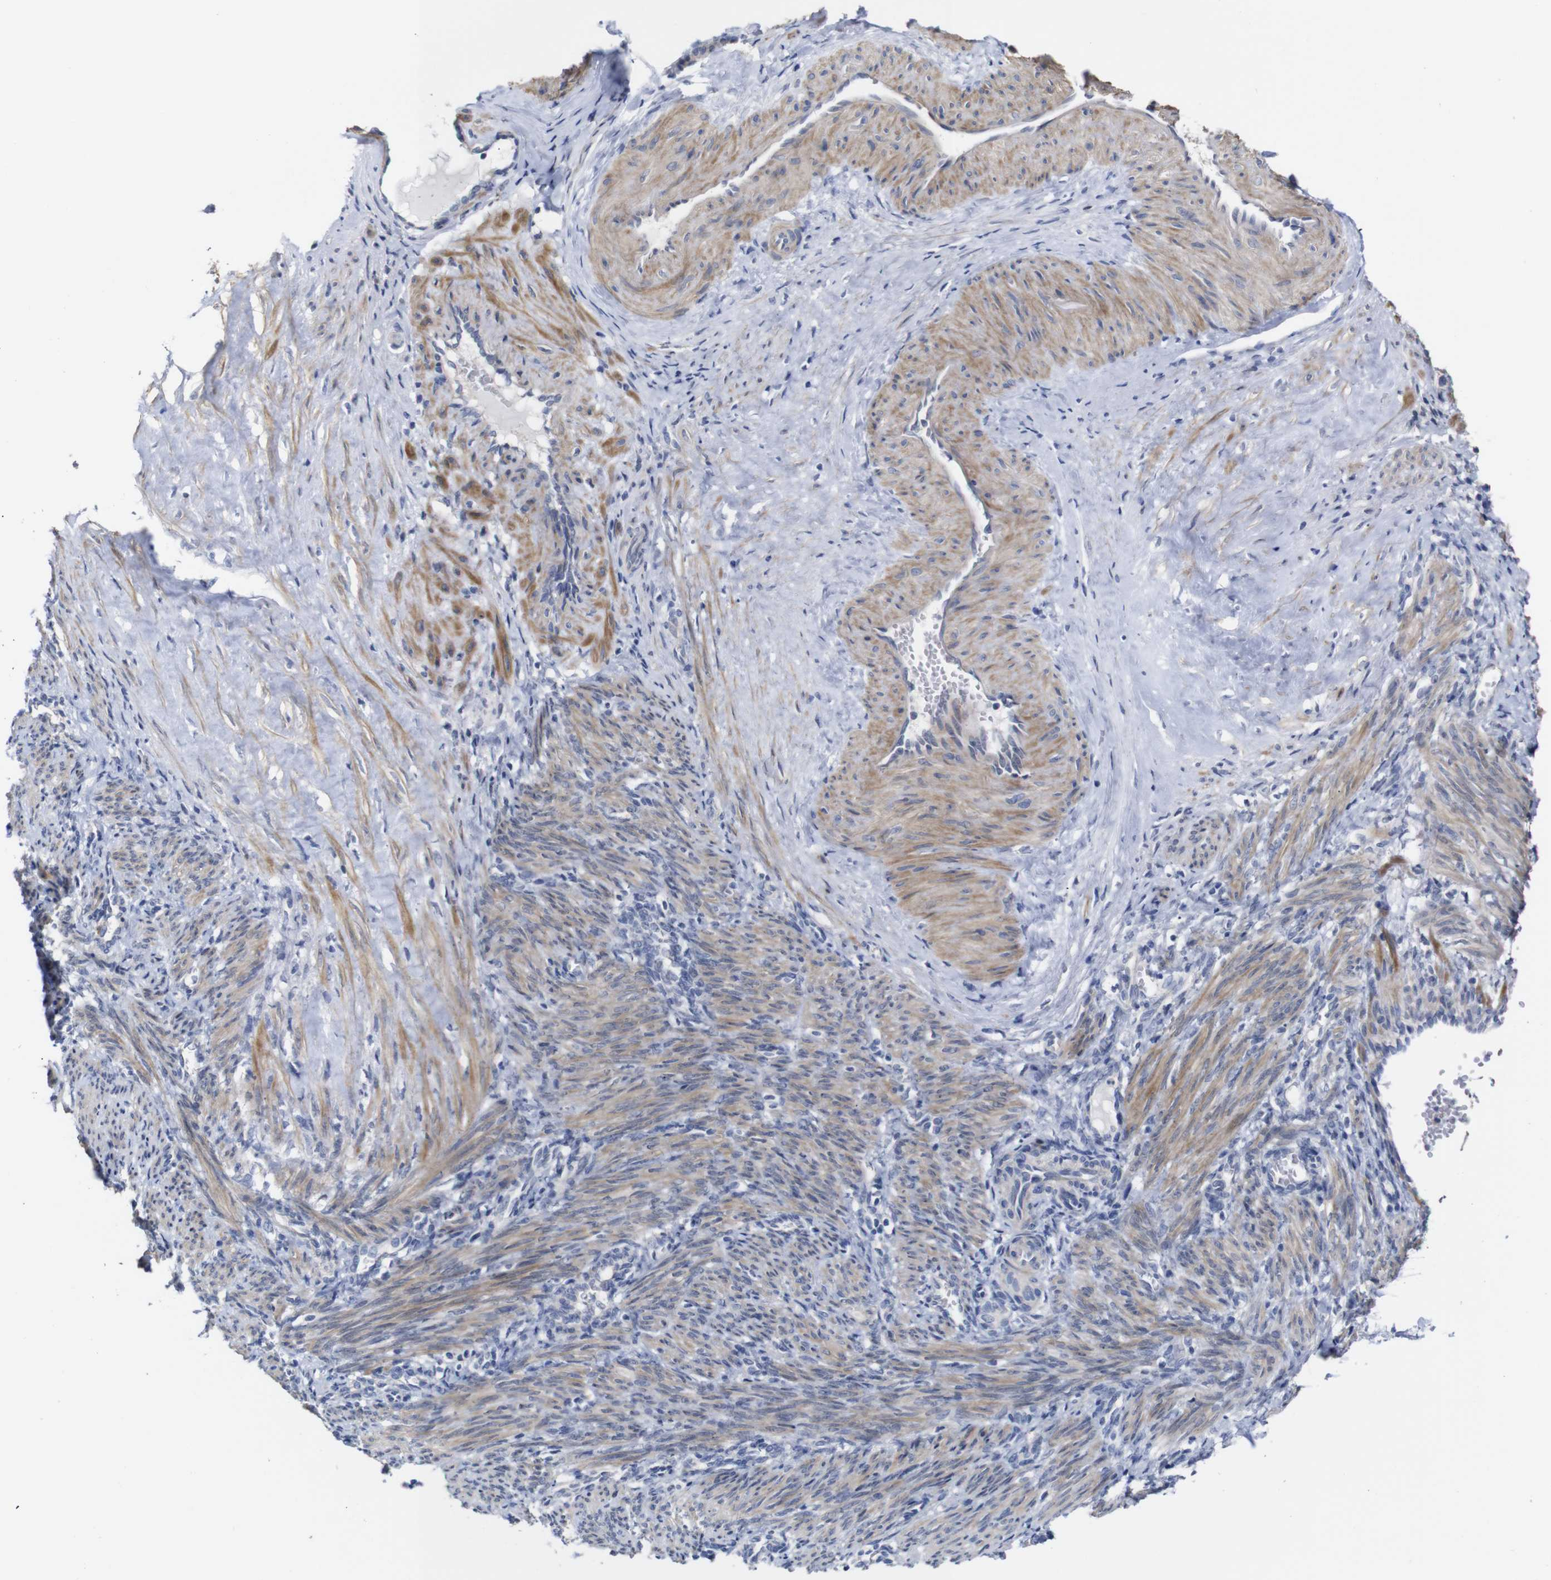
{"staining": {"intensity": "moderate", "quantity": ">75%", "location": "cytoplasmic/membranous"}, "tissue": "smooth muscle", "cell_type": "Smooth muscle cells", "image_type": "normal", "snomed": [{"axis": "morphology", "description": "Normal tissue, NOS"}, {"axis": "topography", "description": "Endometrium"}], "caption": "An immunohistochemistry (IHC) image of normal tissue is shown. Protein staining in brown highlights moderate cytoplasmic/membranous positivity in smooth muscle within smooth muscle cells. The staining is performed using DAB brown chromogen to label protein expression. The nuclei are counter-stained blue using hematoxylin.", "gene": "TCEAL9", "patient": {"sex": "female", "age": 33}}